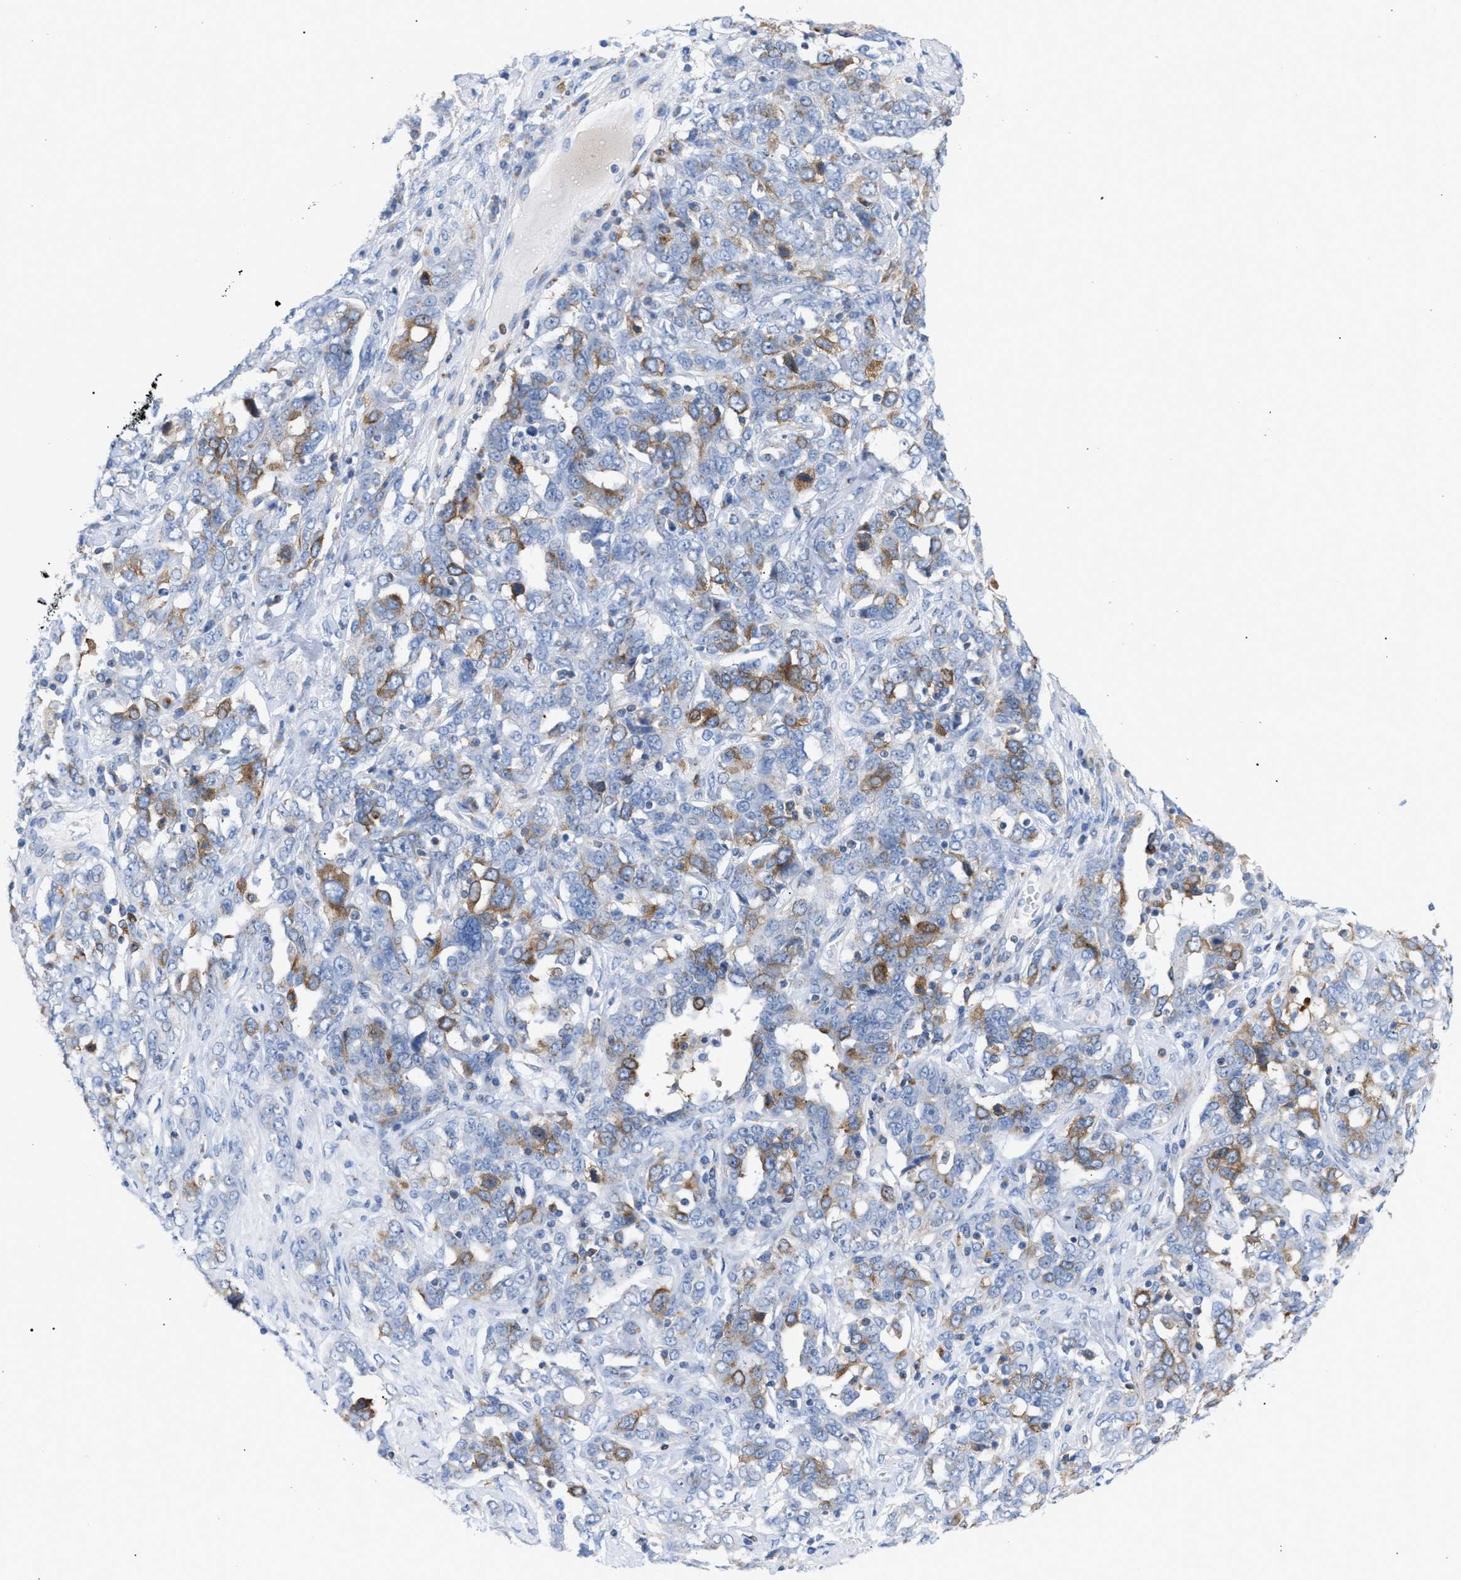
{"staining": {"intensity": "moderate", "quantity": "25%-75%", "location": "cytoplasmic/membranous"}, "tissue": "ovarian cancer", "cell_type": "Tumor cells", "image_type": "cancer", "snomed": [{"axis": "morphology", "description": "Carcinoma, endometroid"}, {"axis": "topography", "description": "Ovary"}], "caption": "A photomicrograph of ovarian cancer (endometroid carcinoma) stained for a protein exhibits moderate cytoplasmic/membranous brown staining in tumor cells.", "gene": "TACC3", "patient": {"sex": "female", "age": 62}}